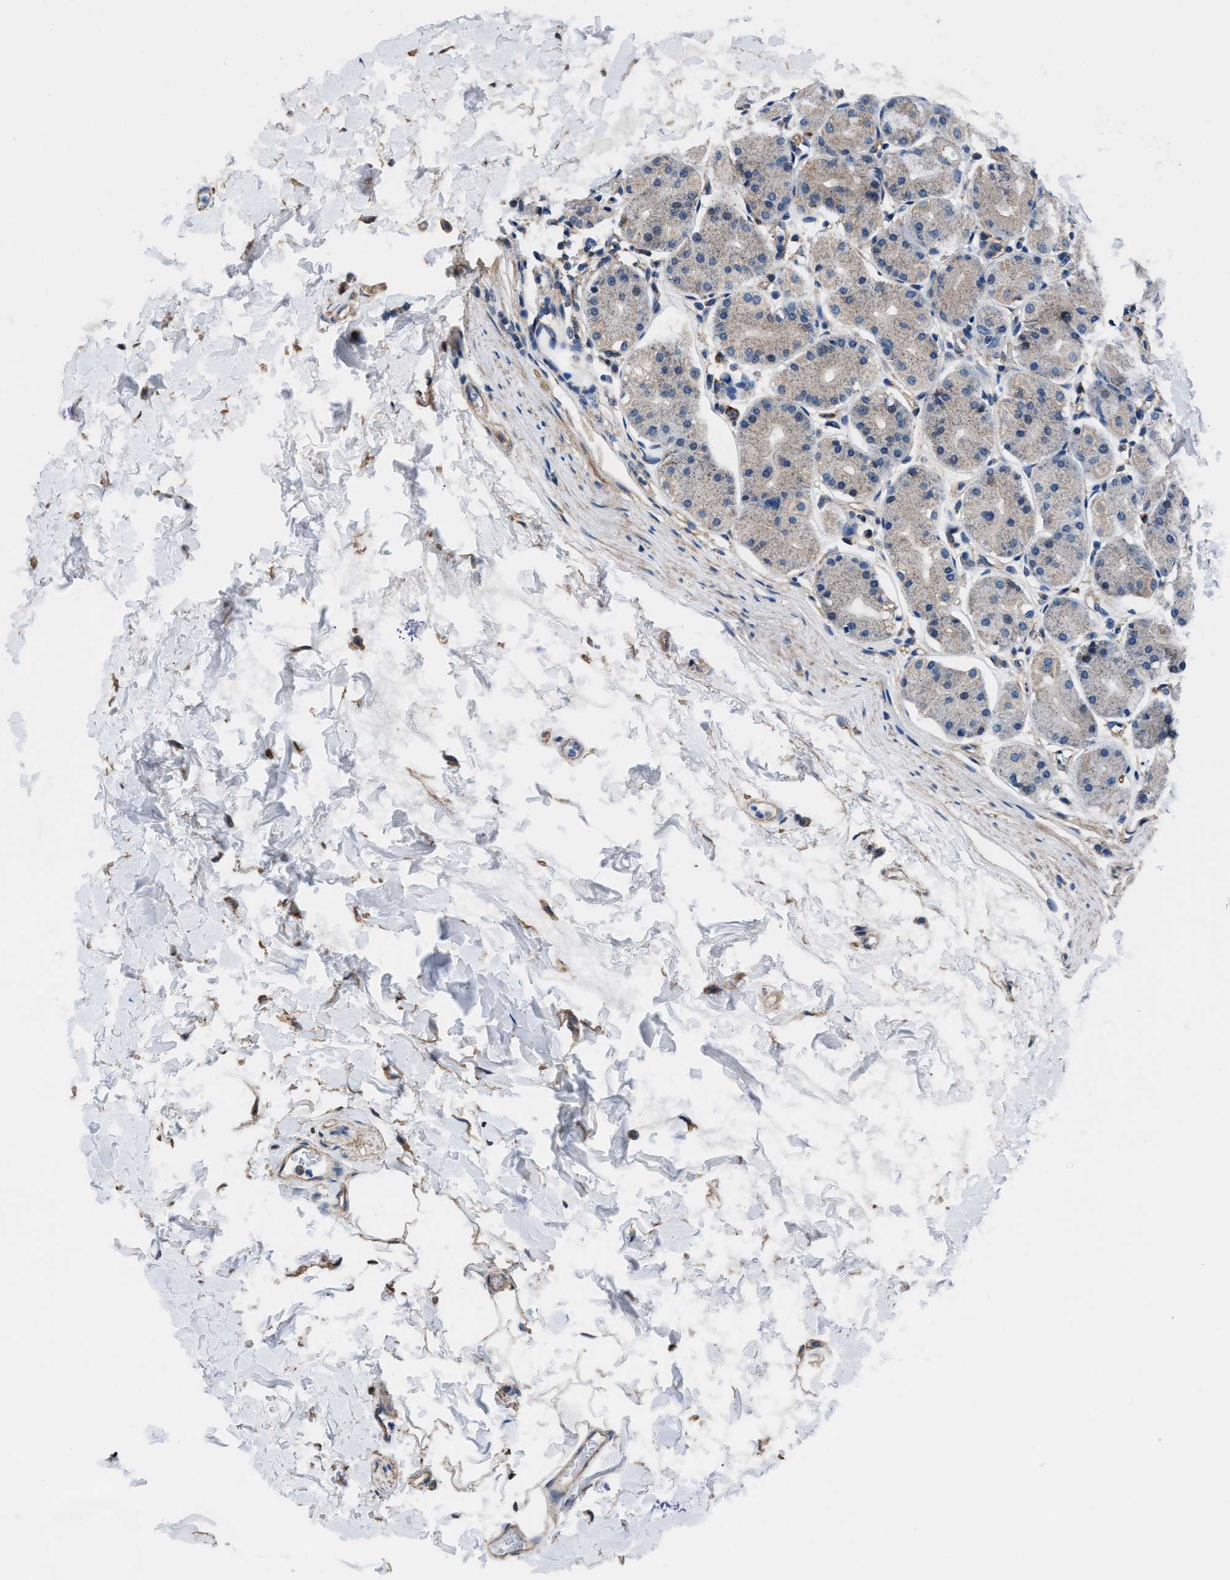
{"staining": {"intensity": "weak", "quantity": "25%-75%", "location": "cytoplasmic/membranous"}, "tissue": "stomach", "cell_type": "Glandular cells", "image_type": "normal", "snomed": [{"axis": "morphology", "description": "Normal tissue, NOS"}, {"axis": "topography", "description": "Stomach"}, {"axis": "topography", "description": "Stomach, lower"}], "caption": "This histopathology image reveals immunohistochemistry staining of normal stomach, with low weak cytoplasmic/membranous positivity in approximately 25%-75% of glandular cells.", "gene": "NKTR", "patient": {"sex": "female", "age": 56}}